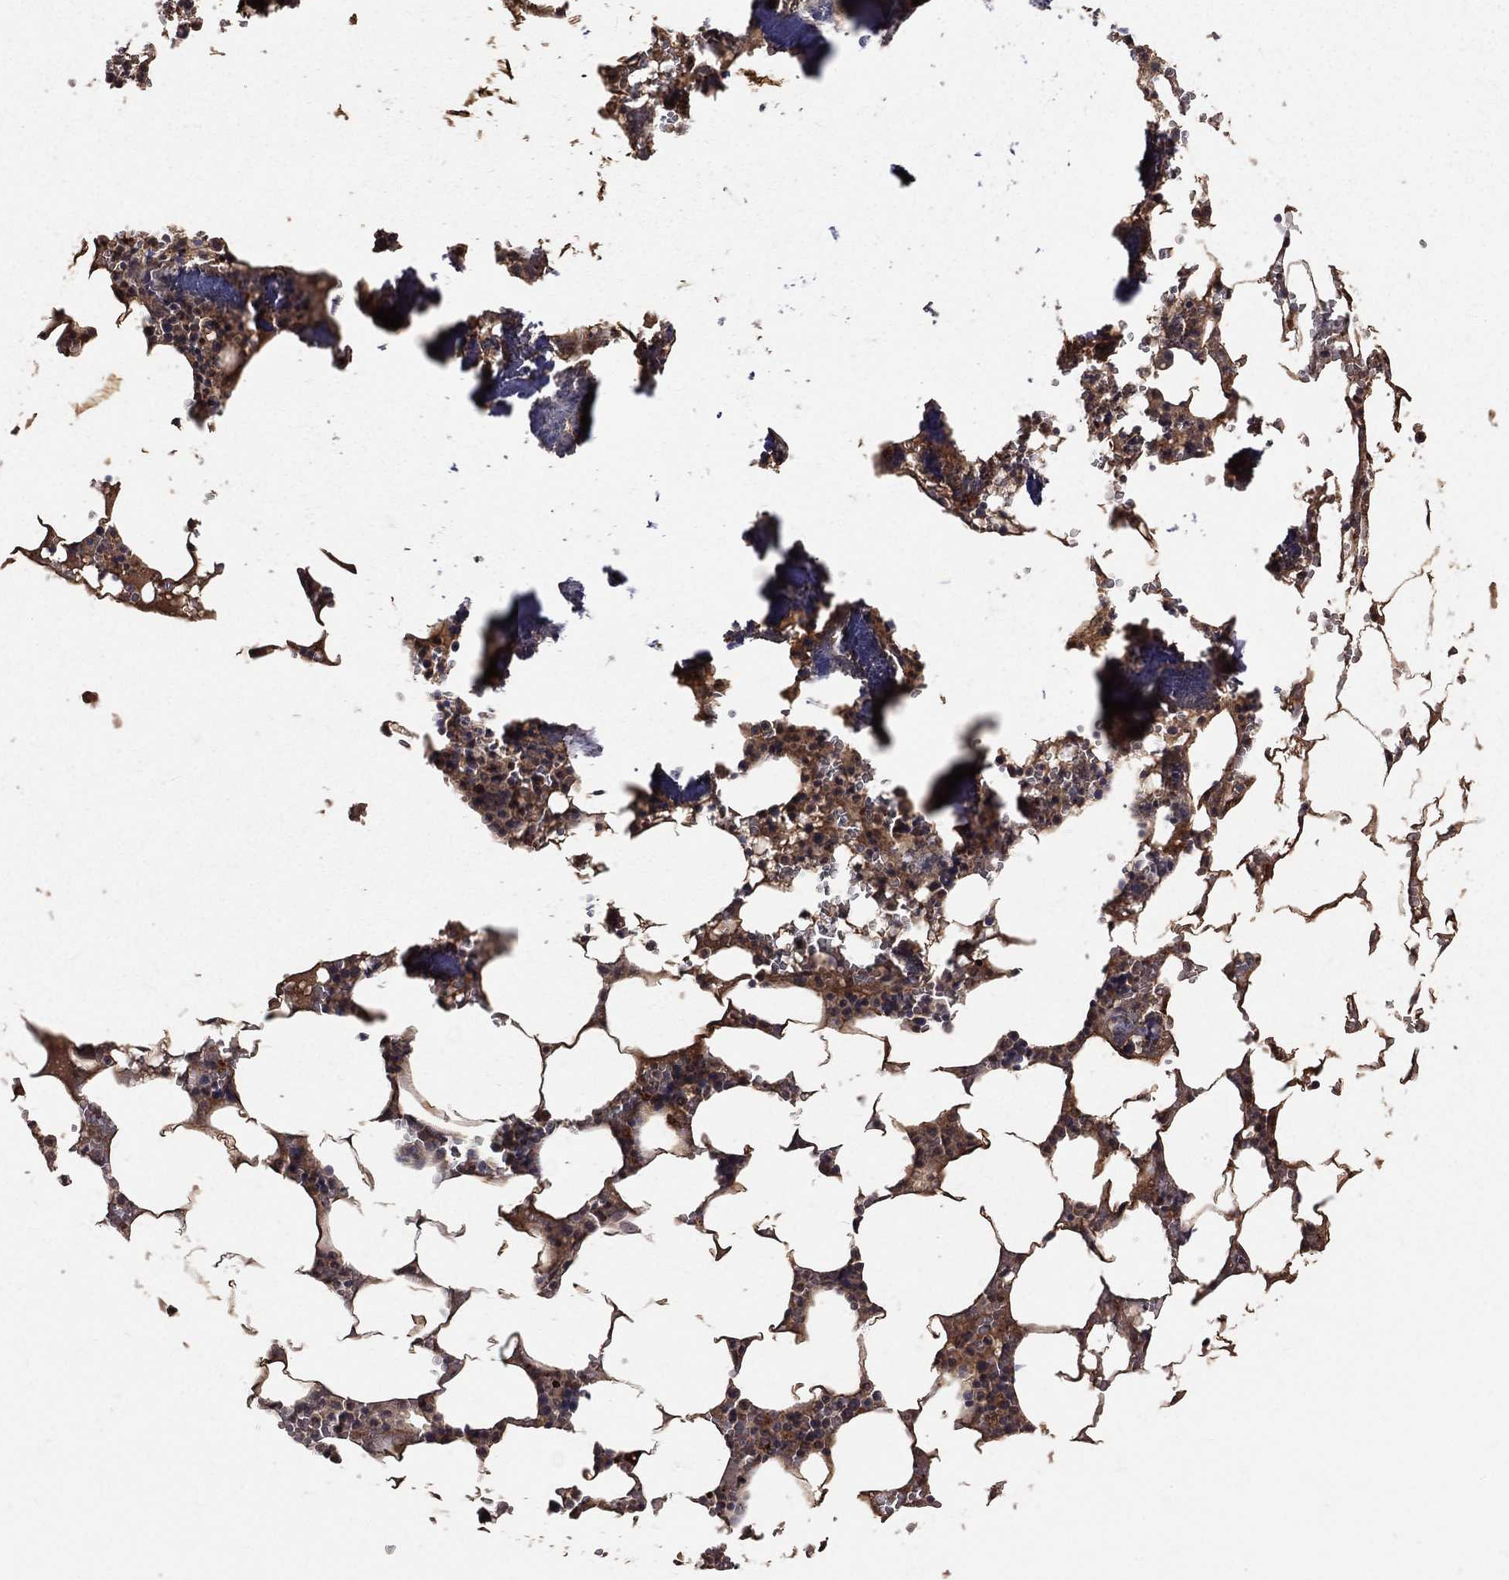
{"staining": {"intensity": "moderate", "quantity": "25%-75%", "location": "cytoplasmic/membranous"}, "tissue": "bone marrow", "cell_type": "Hematopoietic cells", "image_type": "normal", "snomed": [{"axis": "morphology", "description": "Normal tissue, NOS"}, {"axis": "topography", "description": "Bone marrow"}], "caption": "A medium amount of moderate cytoplasmic/membranous expression is seen in about 25%-75% of hematopoietic cells in unremarkable bone marrow. Ihc stains the protein of interest in brown and the nuclei are stained blue.", "gene": "MAPK1", "patient": {"sex": "female", "age": 64}}